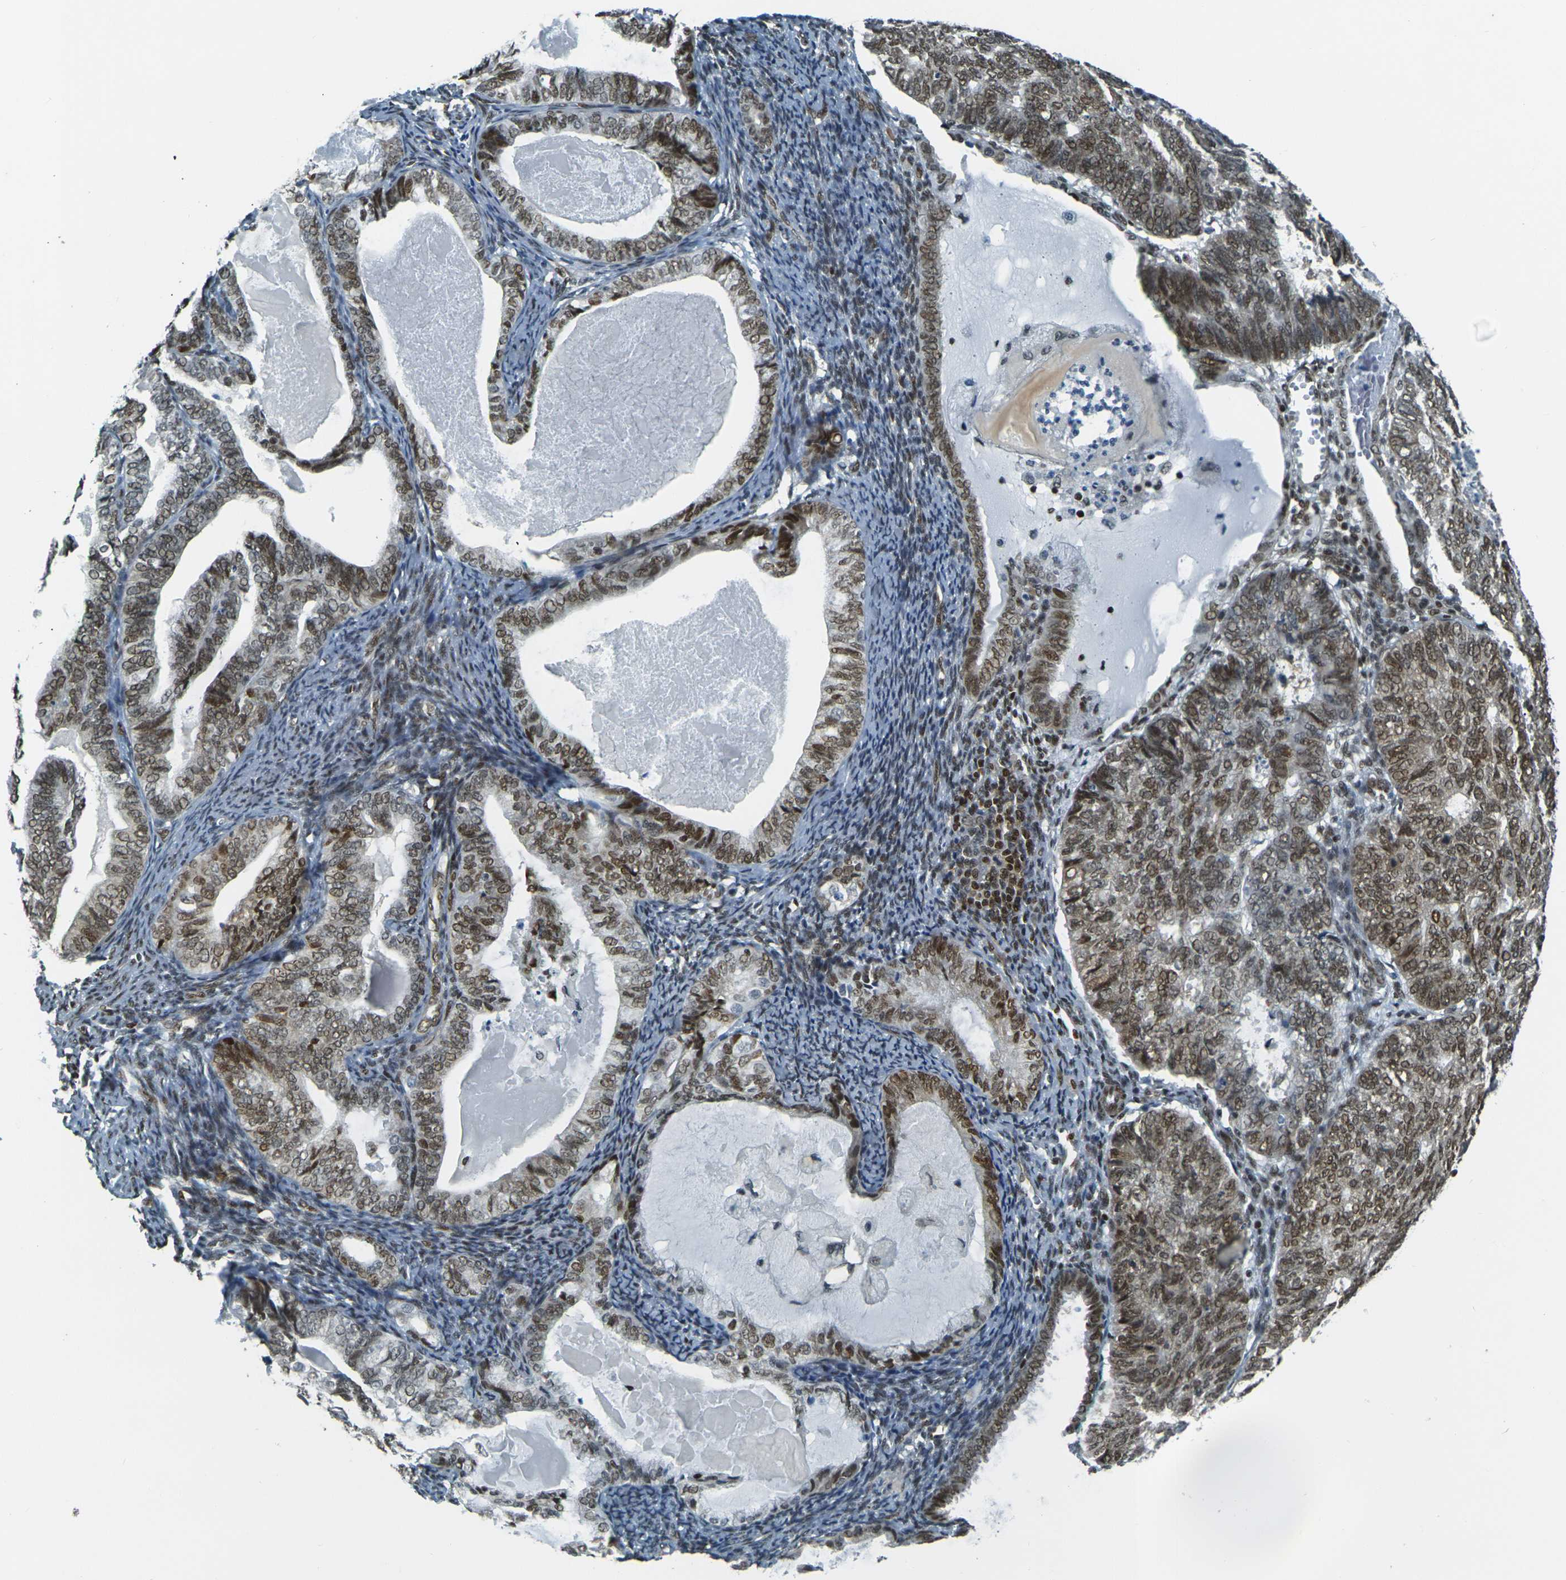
{"staining": {"intensity": "moderate", "quantity": ">75%", "location": "nuclear"}, "tissue": "endometrial cancer", "cell_type": "Tumor cells", "image_type": "cancer", "snomed": [{"axis": "morphology", "description": "Adenocarcinoma, NOS"}, {"axis": "topography", "description": "Uterus"}], "caption": "Tumor cells exhibit moderate nuclear positivity in approximately >75% of cells in adenocarcinoma (endometrial).", "gene": "NHEJ1", "patient": {"sex": "female", "age": 60}}